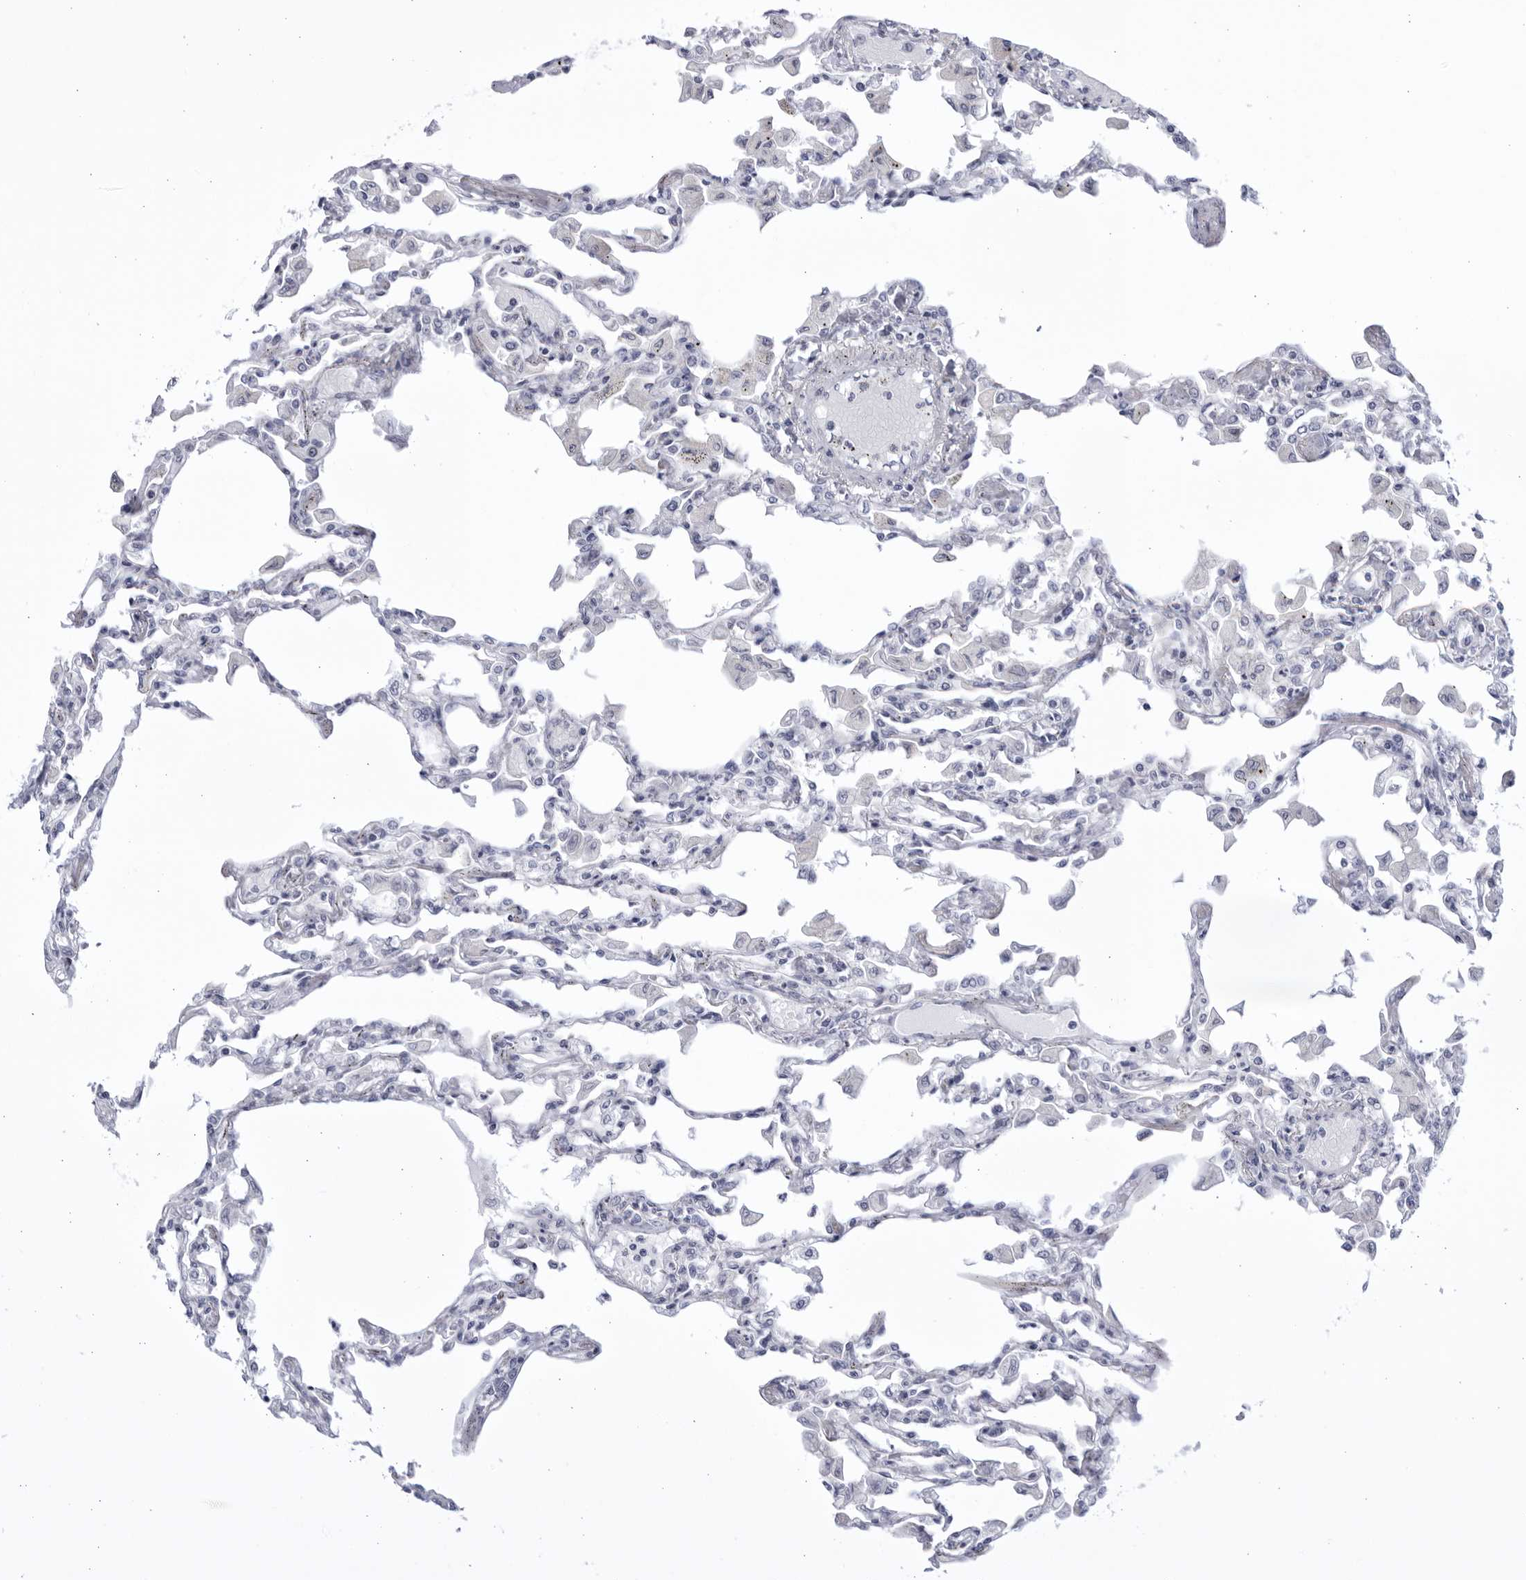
{"staining": {"intensity": "negative", "quantity": "none", "location": "none"}, "tissue": "lung", "cell_type": "Alveolar cells", "image_type": "normal", "snomed": [{"axis": "morphology", "description": "Normal tissue, NOS"}, {"axis": "topography", "description": "Bronchus"}, {"axis": "topography", "description": "Lung"}], "caption": "Photomicrograph shows no significant protein expression in alveolar cells of normal lung. (DAB immunohistochemistry (IHC) with hematoxylin counter stain).", "gene": "CCDC181", "patient": {"sex": "female", "age": 49}}